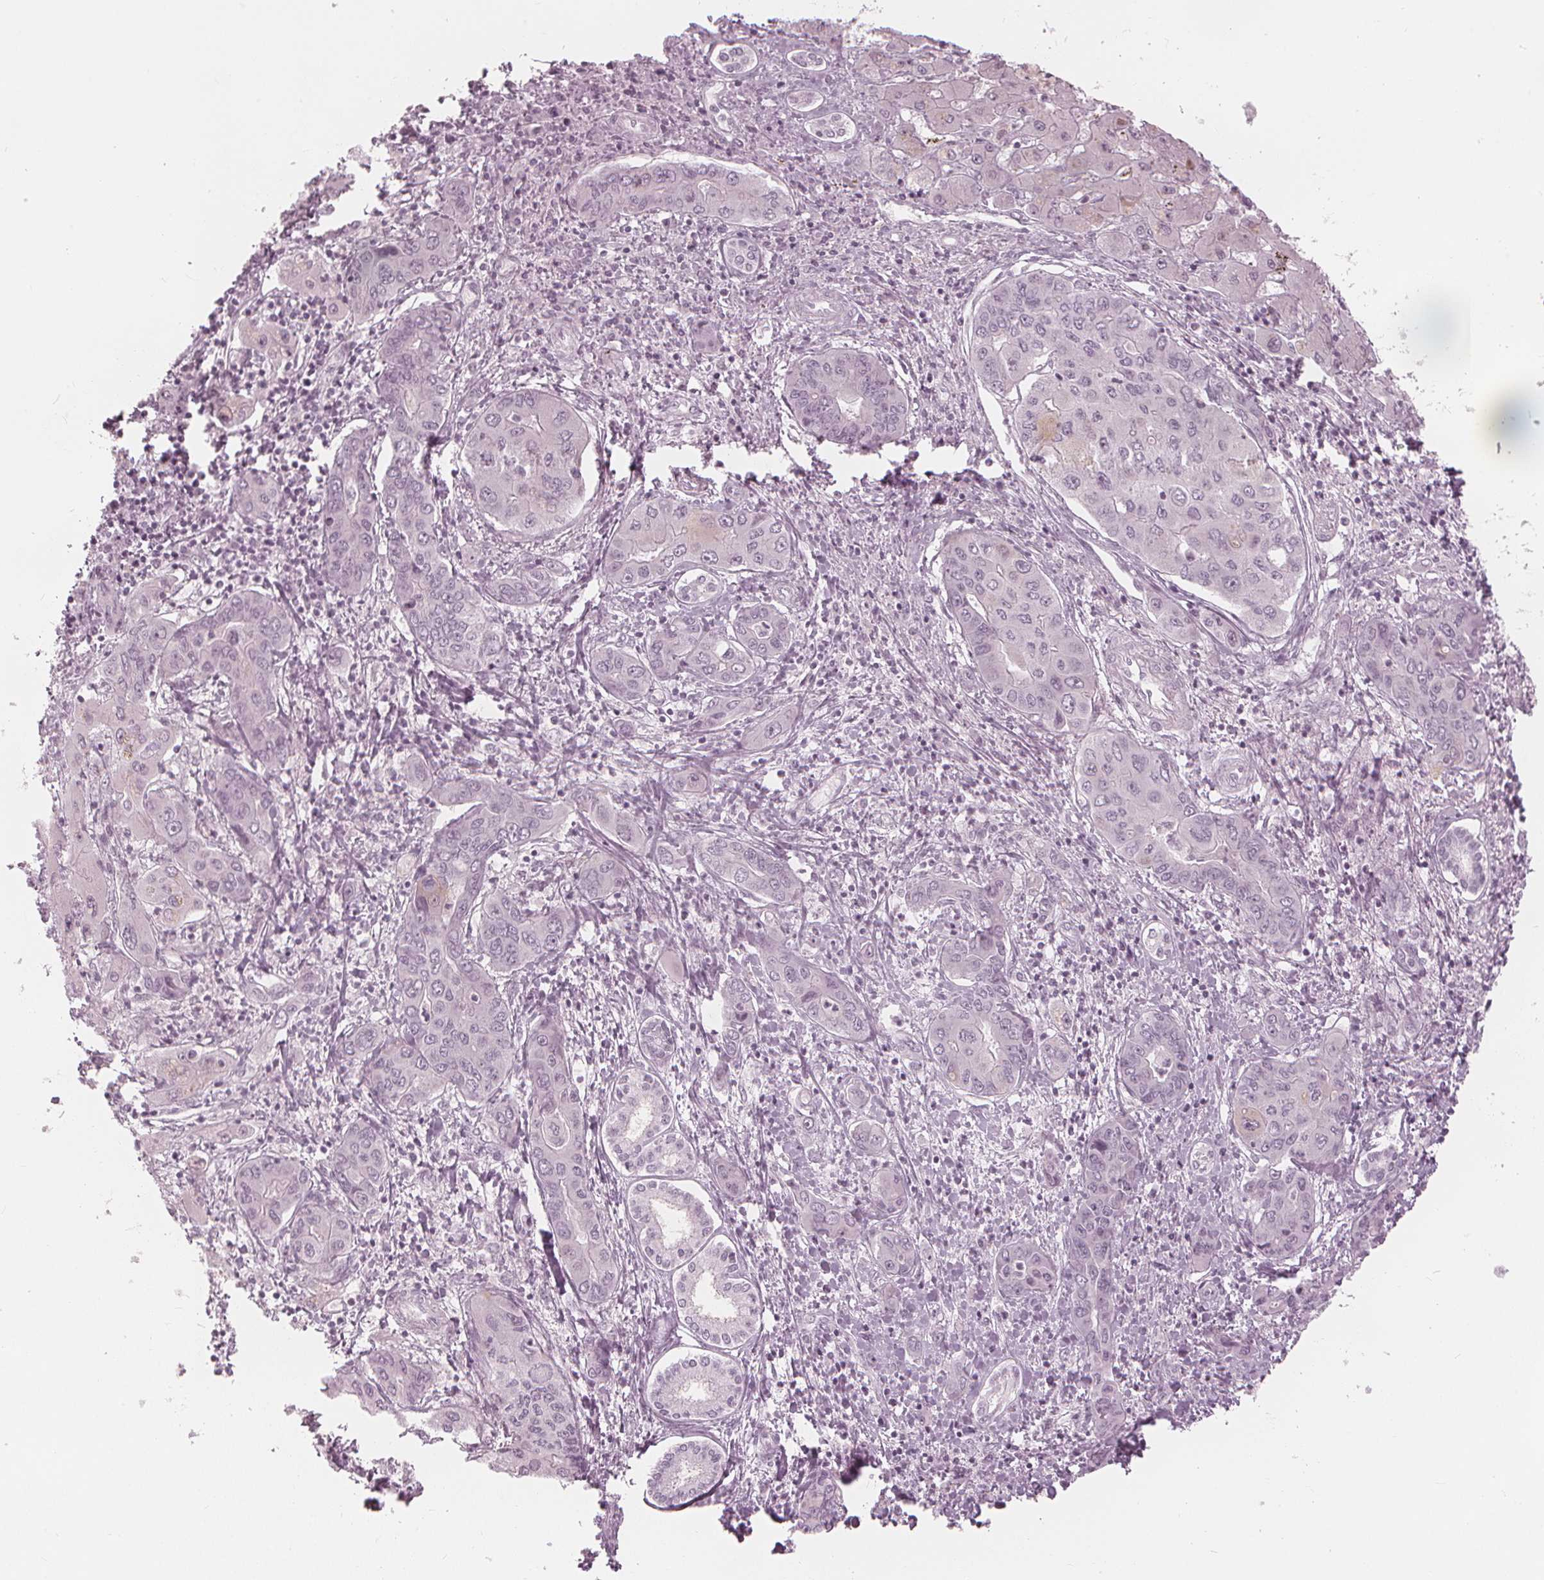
{"staining": {"intensity": "negative", "quantity": "none", "location": "none"}, "tissue": "liver cancer", "cell_type": "Tumor cells", "image_type": "cancer", "snomed": [{"axis": "morphology", "description": "Cholangiocarcinoma"}, {"axis": "topography", "description": "Liver"}], "caption": "The immunohistochemistry image has no significant staining in tumor cells of liver cancer (cholangiocarcinoma) tissue. (DAB IHC with hematoxylin counter stain).", "gene": "PAEP", "patient": {"sex": "male", "age": 67}}